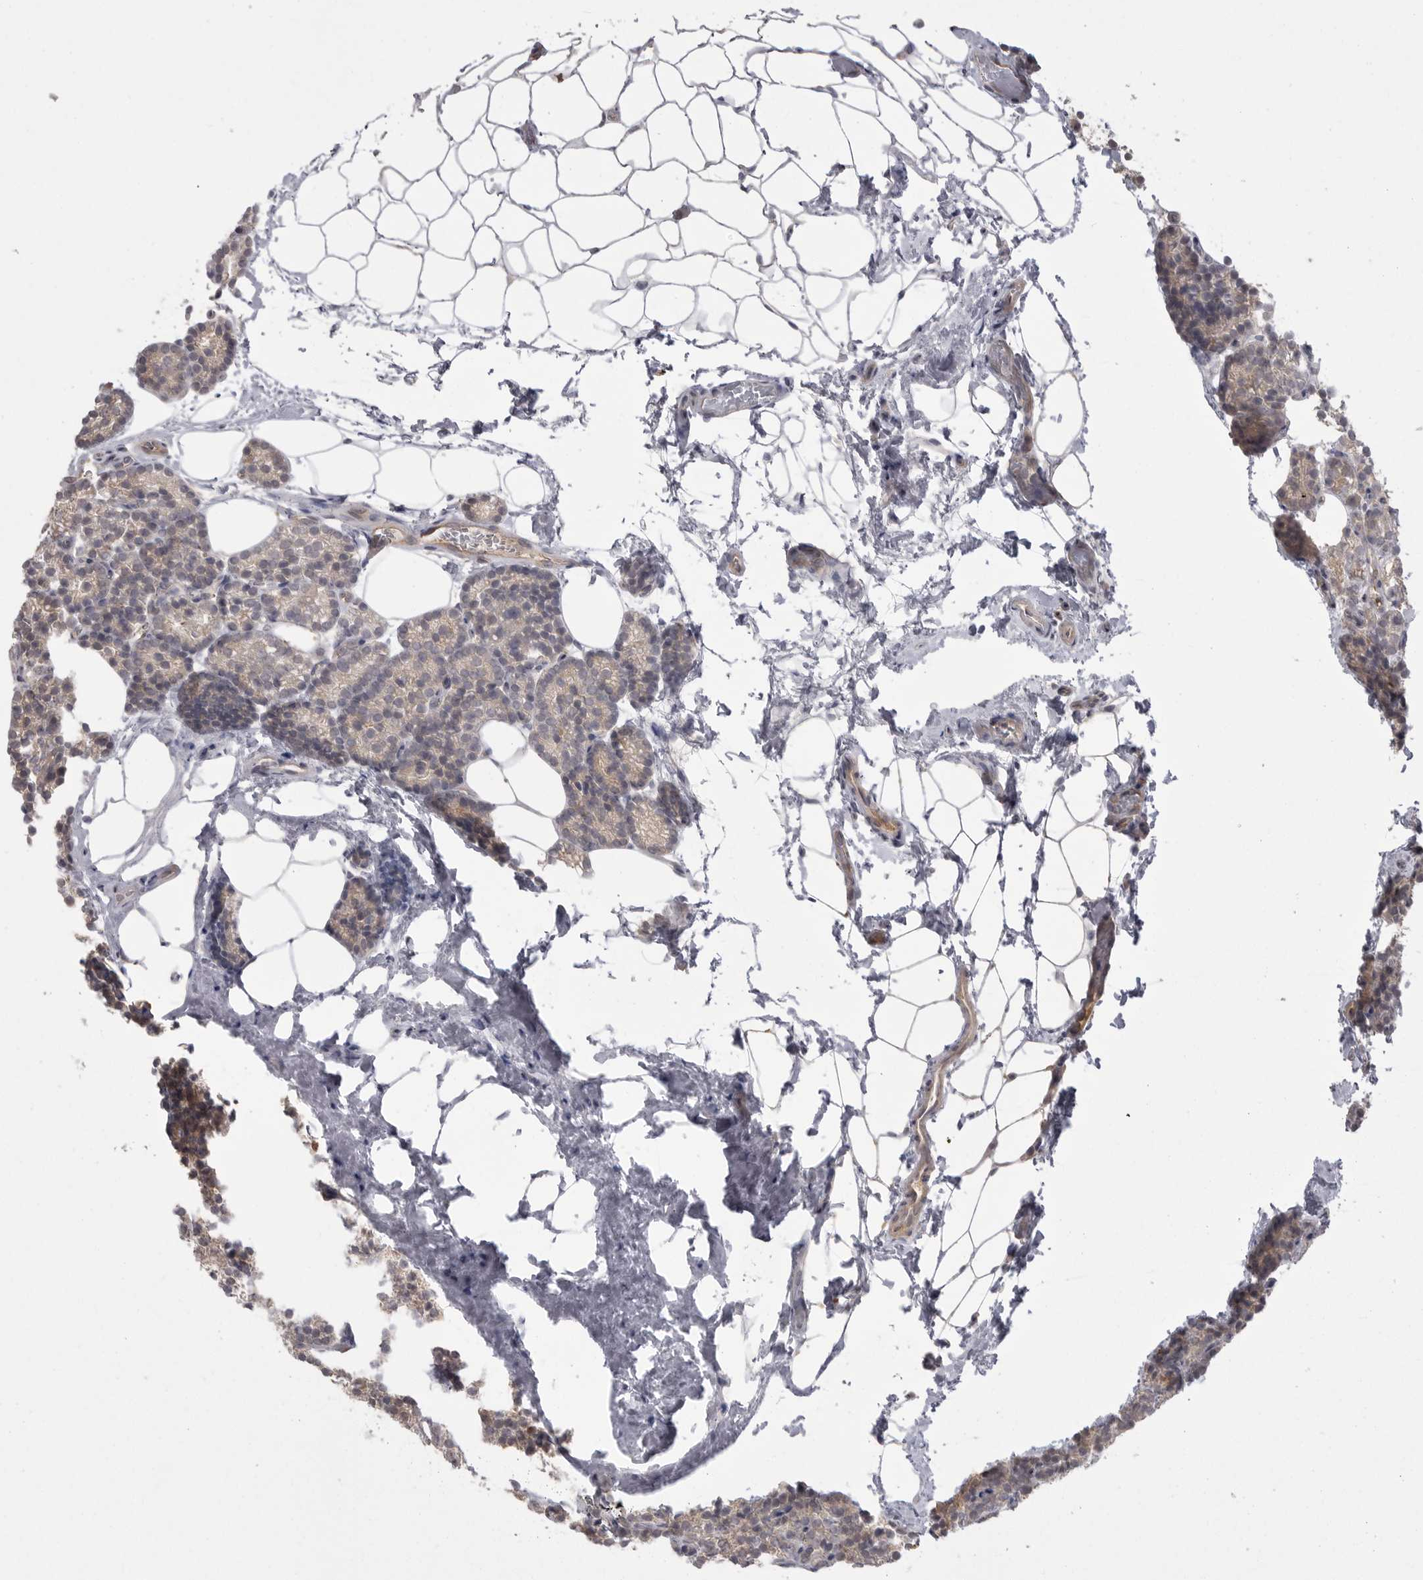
{"staining": {"intensity": "weak", "quantity": "25%-75%", "location": "cytoplasmic/membranous"}, "tissue": "parathyroid gland", "cell_type": "Glandular cells", "image_type": "normal", "snomed": [{"axis": "morphology", "description": "Normal tissue, NOS"}, {"axis": "topography", "description": "Parathyroid gland"}], "caption": "Parathyroid gland stained for a protein reveals weak cytoplasmic/membranous positivity in glandular cells.", "gene": "TOP2A", "patient": {"sex": "male", "age": 85}}